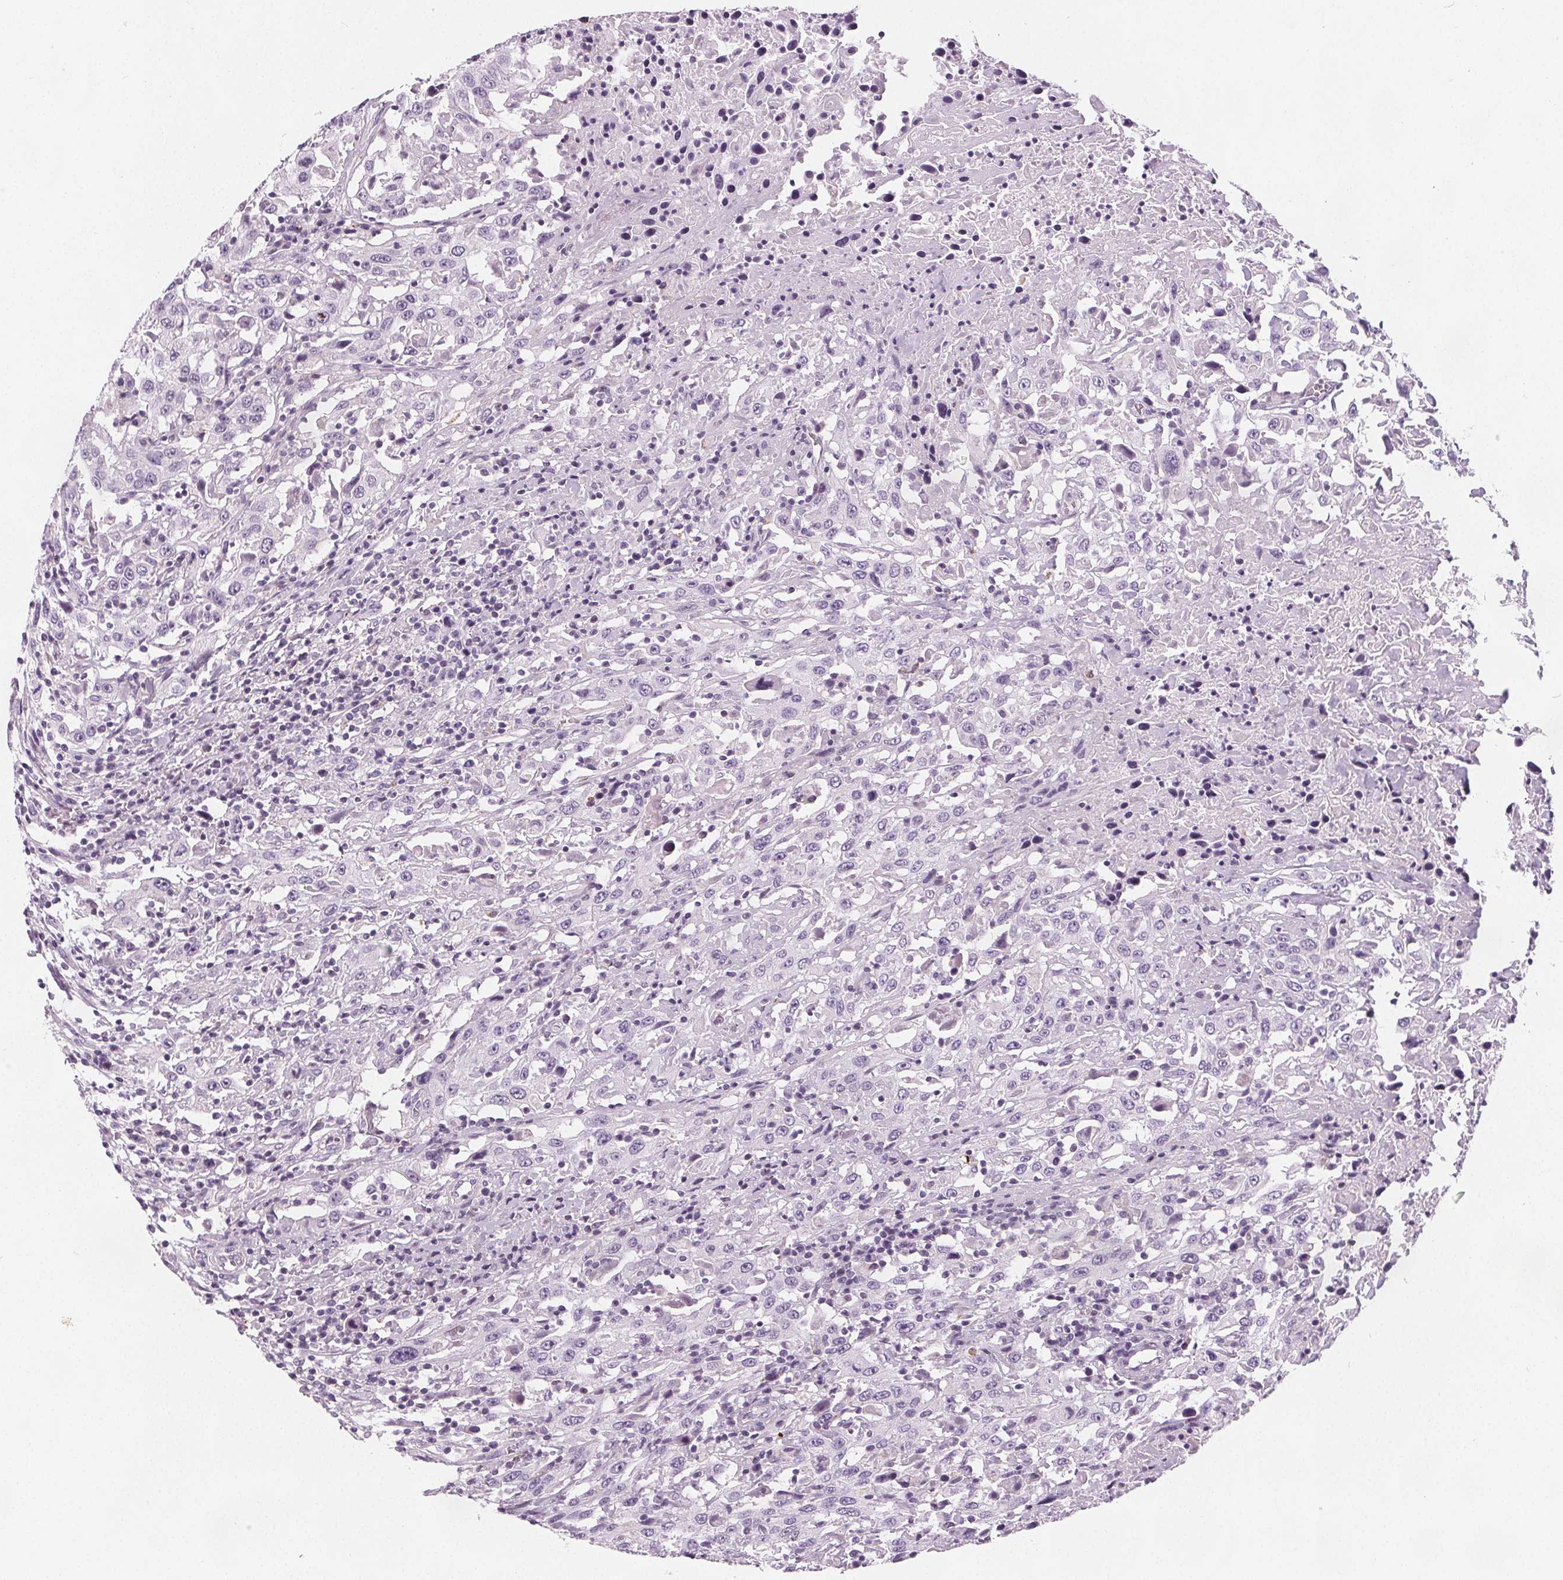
{"staining": {"intensity": "negative", "quantity": "none", "location": "none"}, "tissue": "urothelial cancer", "cell_type": "Tumor cells", "image_type": "cancer", "snomed": [{"axis": "morphology", "description": "Urothelial carcinoma, High grade"}, {"axis": "topography", "description": "Urinary bladder"}], "caption": "There is no significant staining in tumor cells of urothelial carcinoma (high-grade).", "gene": "SLC5A12", "patient": {"sex": "male", "age": 61}}